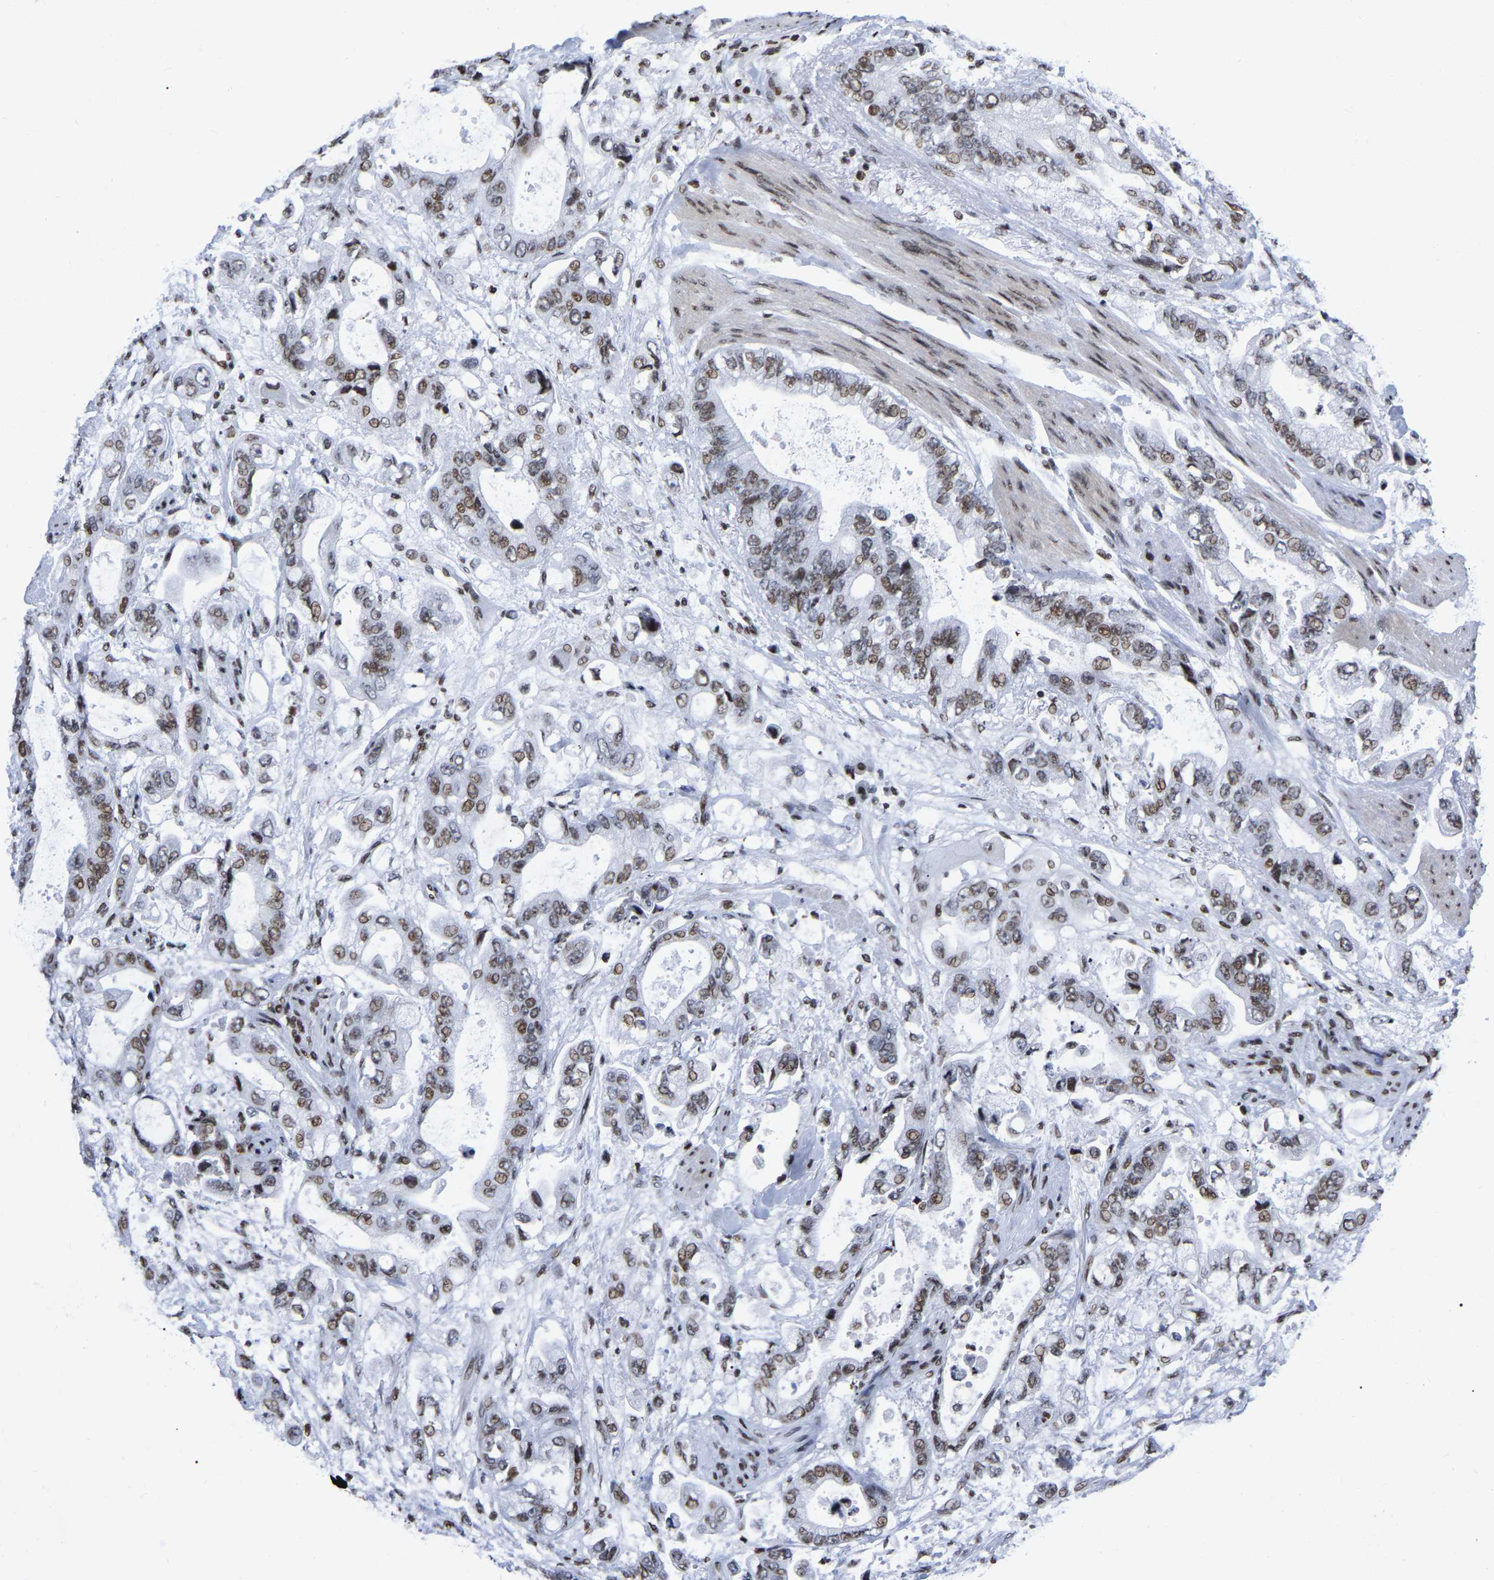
{"staining": {"intensity": "moderate", "quantity": ">75%", "location": "nuclear"}, "tissue": "stomach cancer", "cell_type": "Tumor cells", "image_type": "cancer", "snomed": [{"axis": "morphology", "description": "Normal tissue, NOS"}, {"axis": "morphology", "description": "Adenocarcinoma, NOS"}, {"axis": "topography", "description": "Stomach"}], "caption": "Stomach cancer stained with DAB immunohistochemistry (IHC) reveals medium levels of moderate nuclear positivity in about >75% of tumor cells. (DAB IHC with brightfield microscopy, high magnification).", "gene": "PRCC", "patient": {"sex": "male", "age": 62}}